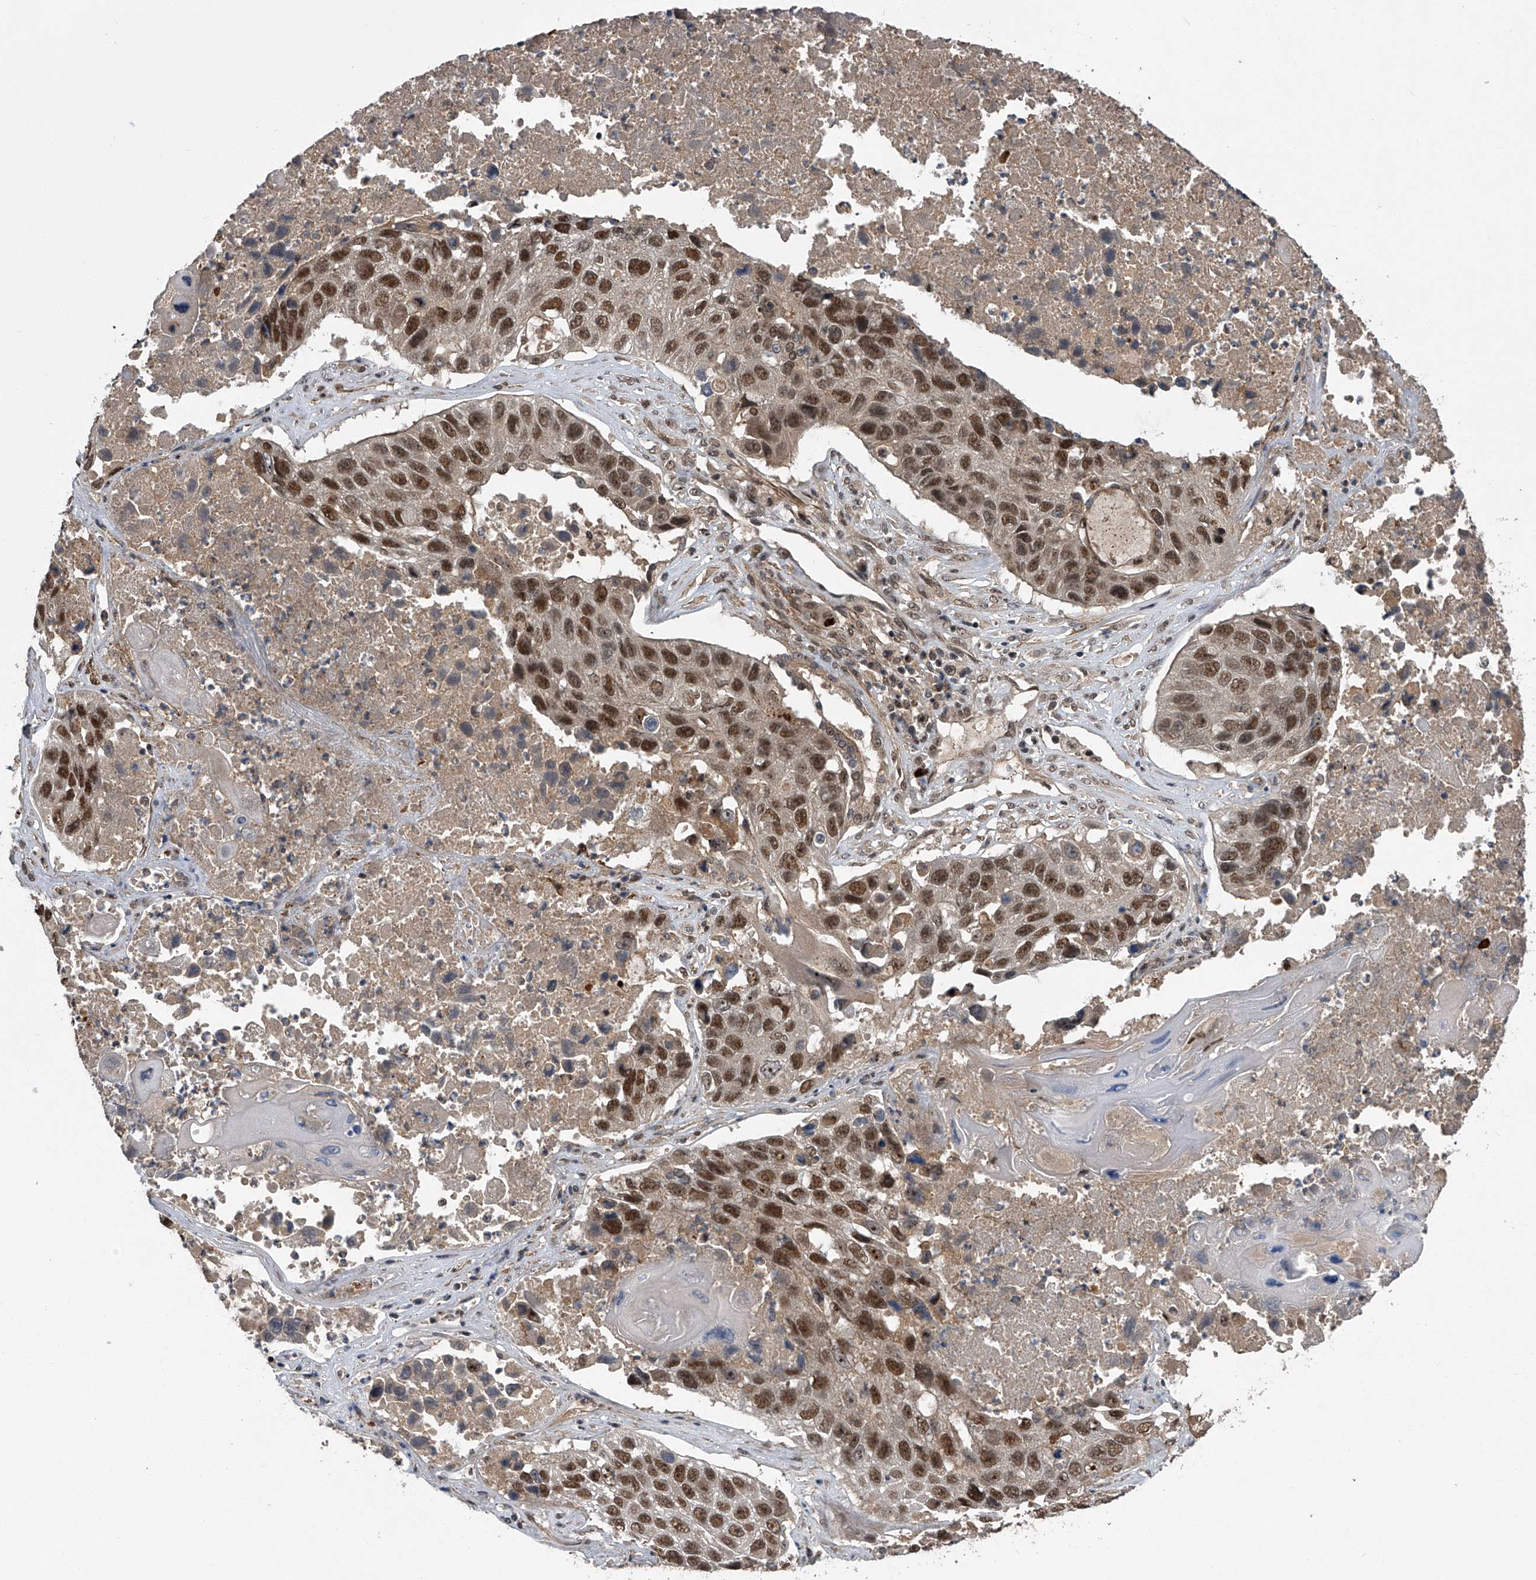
{"staining": {"intensity": "strong", "quantity": ">75%", "location": "cytoplasmic/membranous,nuclear"}, "tissue": "lung cancer", "cell_type": "Tumor cells", "image_type": "cancer", "snomed": [{"axis": "morphology", "description": "Squamous cell carcinoma, NOS"}, {"axis": "topography", "description": "Lung"}], "caption": "Immunohistochemical staining of squamous cell carcinoma (lung) reveals high levels of strong cytoplasmic/membranous and nuclear protein positivity in about >75% of tumor cells.", "gene": "SLC12A8", "patient": {"sex": "male", "age": 61}}